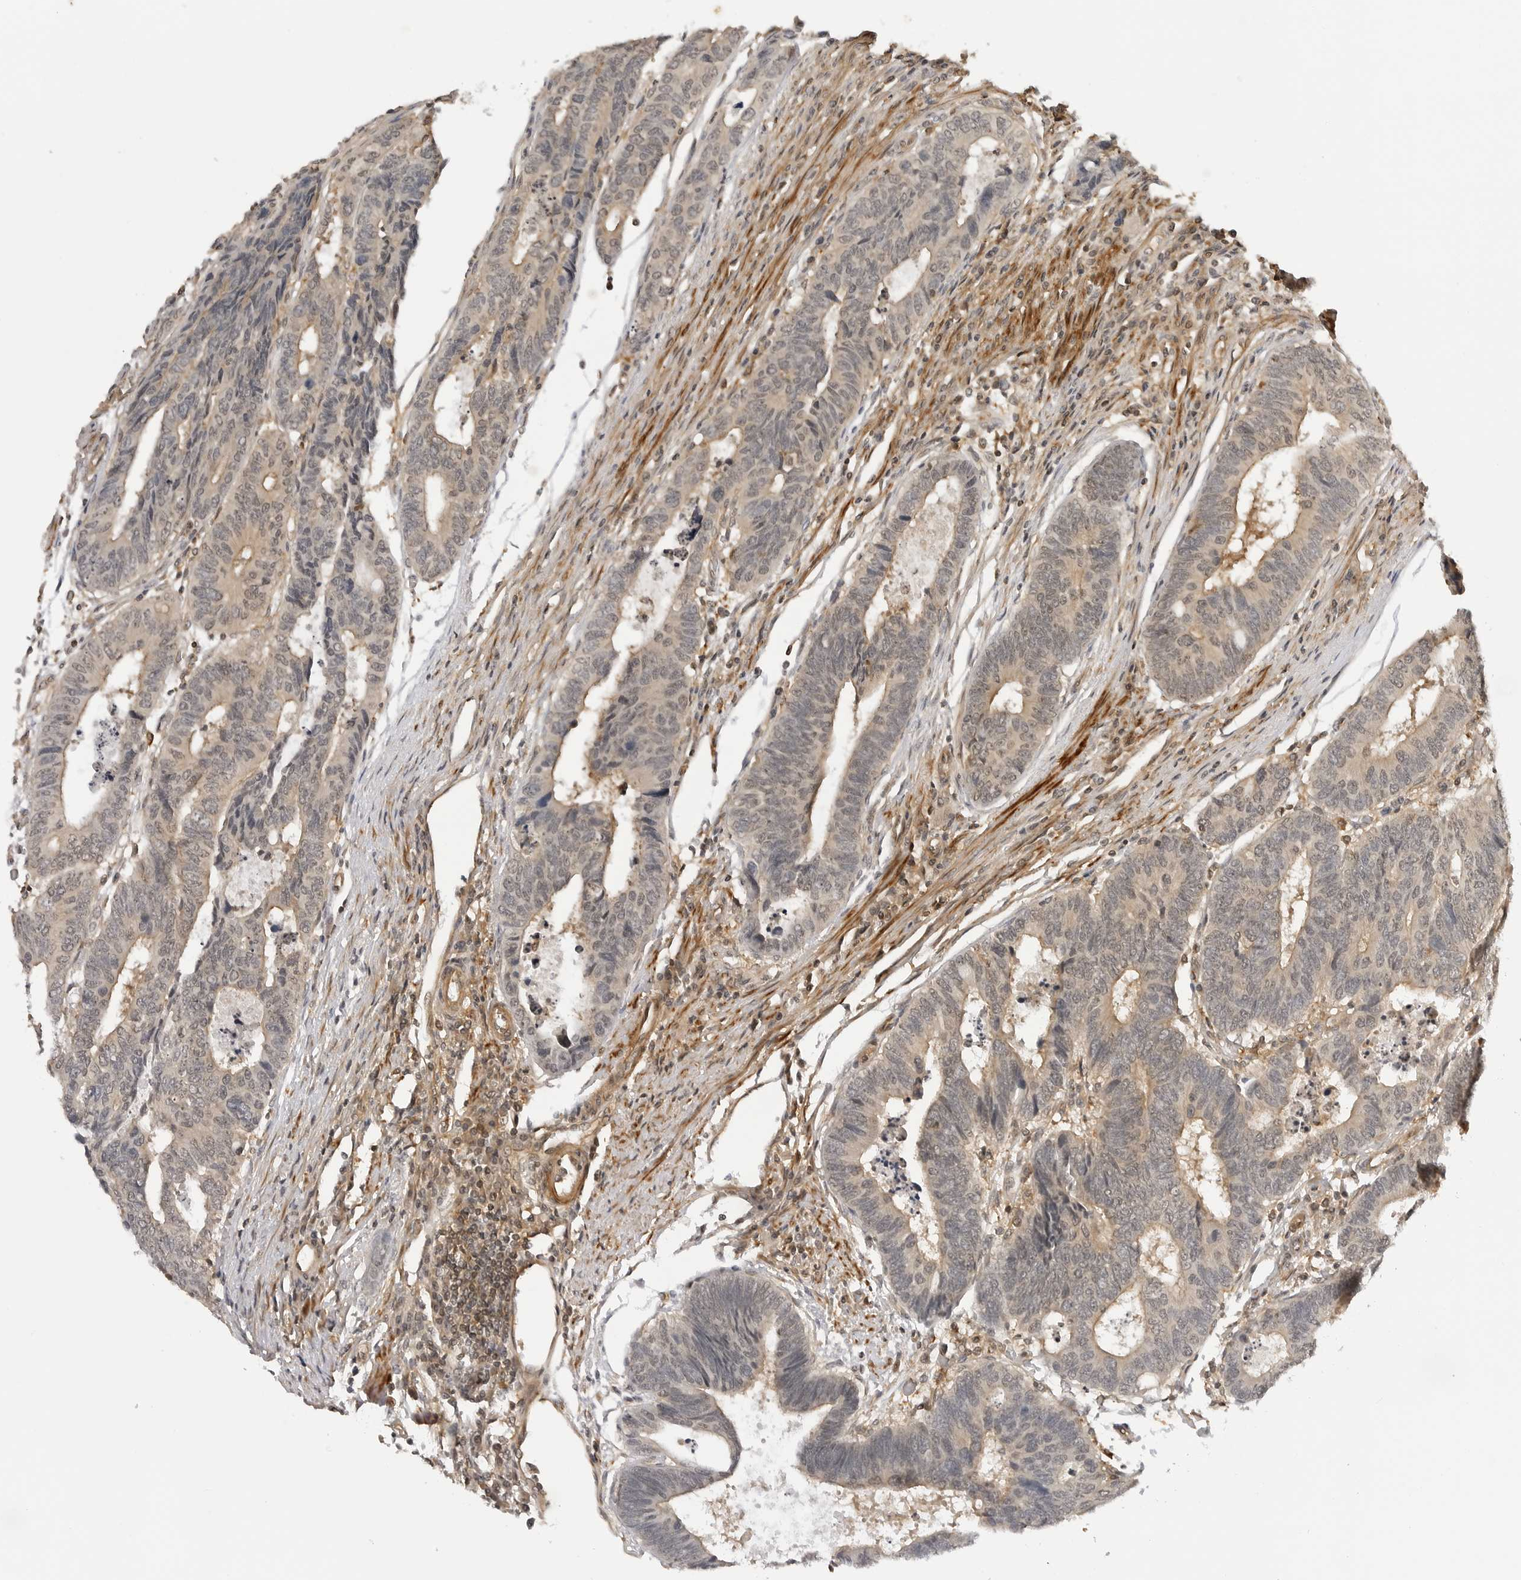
{"staining": {"intensity": "weak", "quantity": "25%-75%", "location": "cytoplasmic/membranous"}, "tissue": "colorectal cancer", "cell_type": "Tumor cells", "image_type": "cancer", "snomed": [{"axis": "morphology", "description": "Adenocarcinoma, NOS"}, {"axis": "topography", "description": "Rectum"}], "caption": "Colorectal adenocarcinoma stained for a protein reveals weak cytoplasmic/membranous positivity in tumor cells.", "gene": "MAP2K5", "patient": {"sex": "male", "age": 84}}